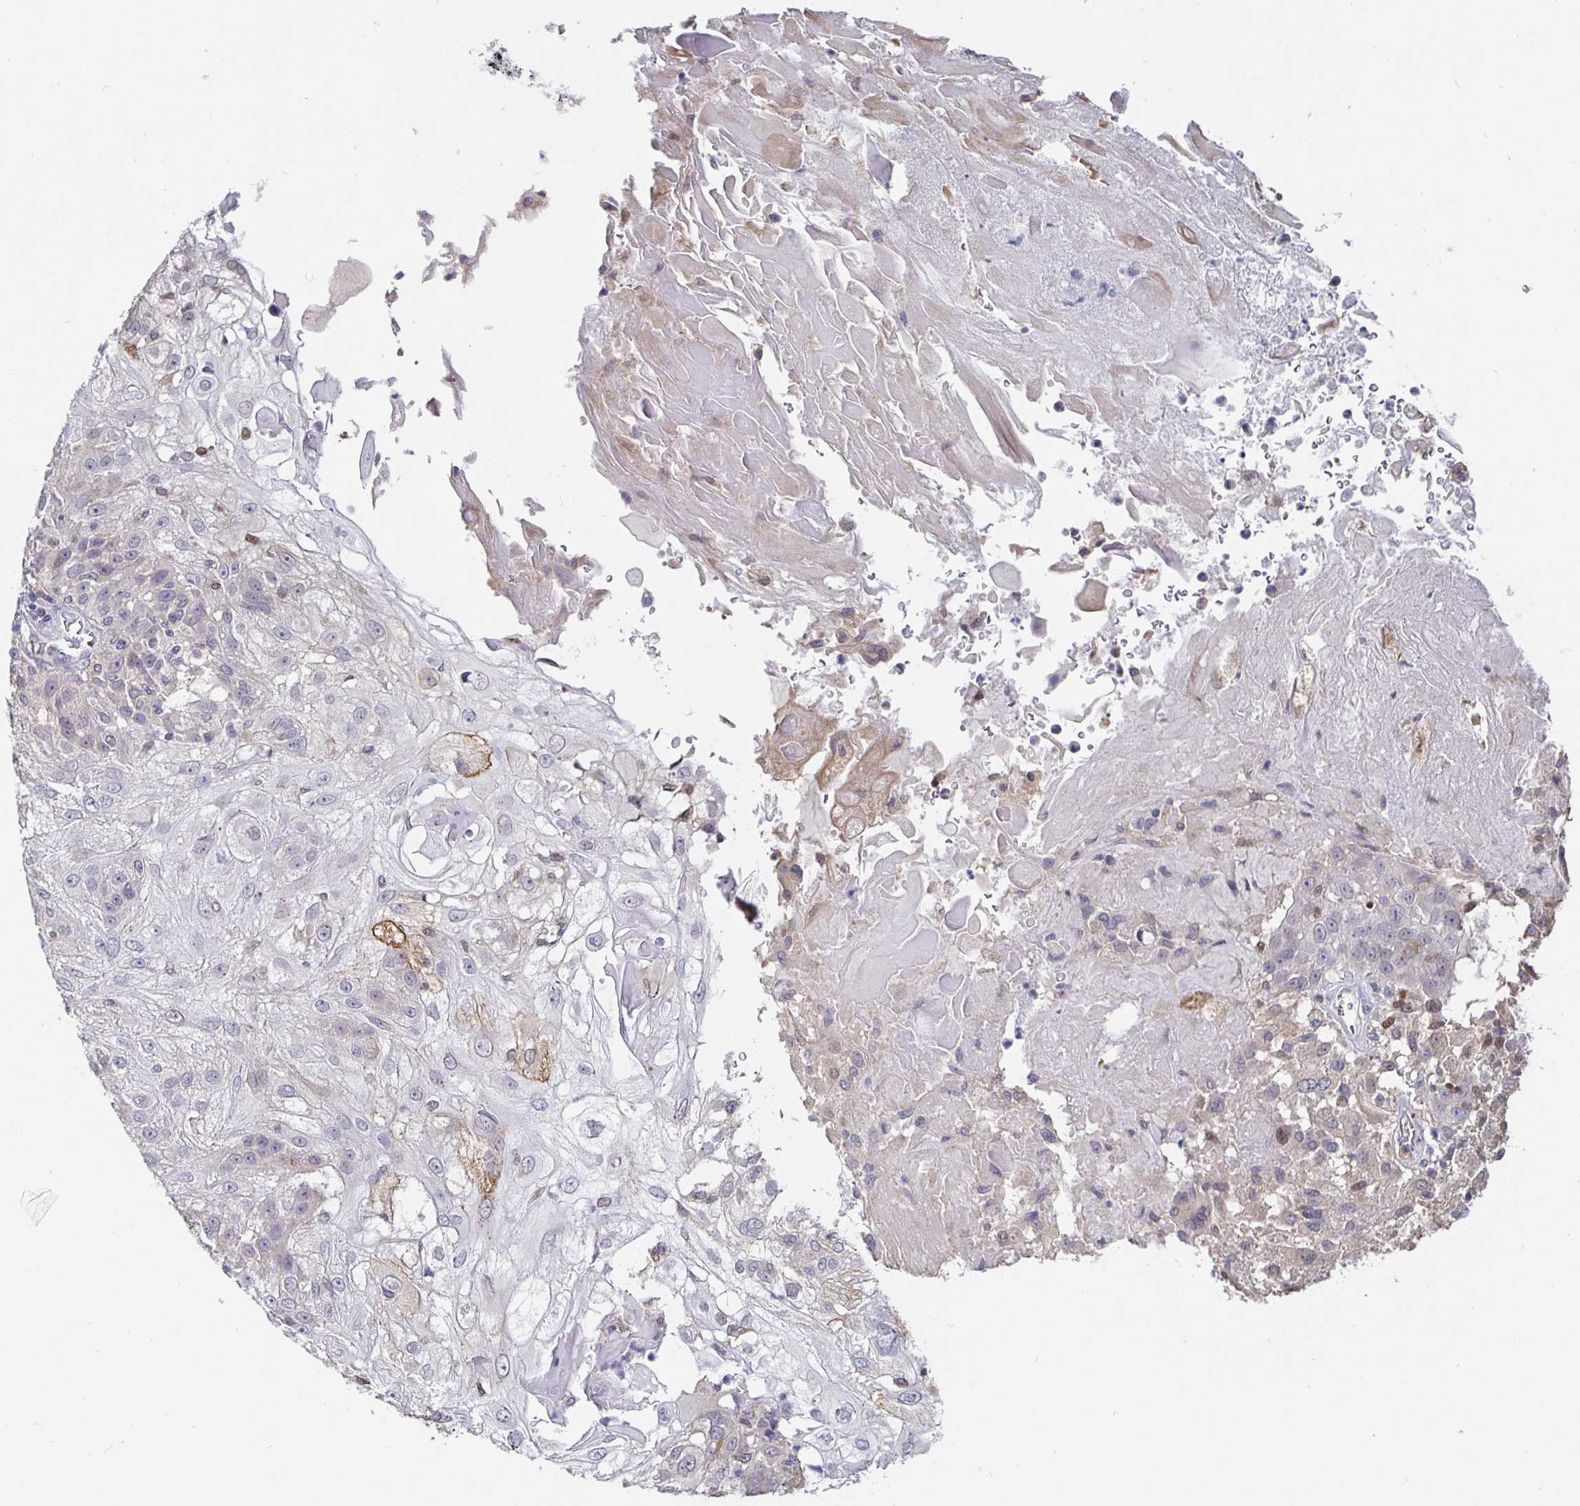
{"staining": {"intensity": "negative", "quantity": "none", "location": "none"}, "tissue": "skin cancer", "cell_type": "Tumor cells", "image_type": "cancer", "snomed": [{"axis": "morphology", "description": "Normal tissue, NOS"}, {"axis": "morphology", "description": "Squamous cell carcinoma, NOS"}, {"axis": "topography", "description": "Skin"}], "caption": "Image shows no significant protein positivity in tumor cells of squamous cell carcinoma (skin). (DAB (3,3'-diaminobenzidine) immunohistochemistry, high magnification).", "gene": "SATB1", "patient": {"sex": "female", "age": 83}}